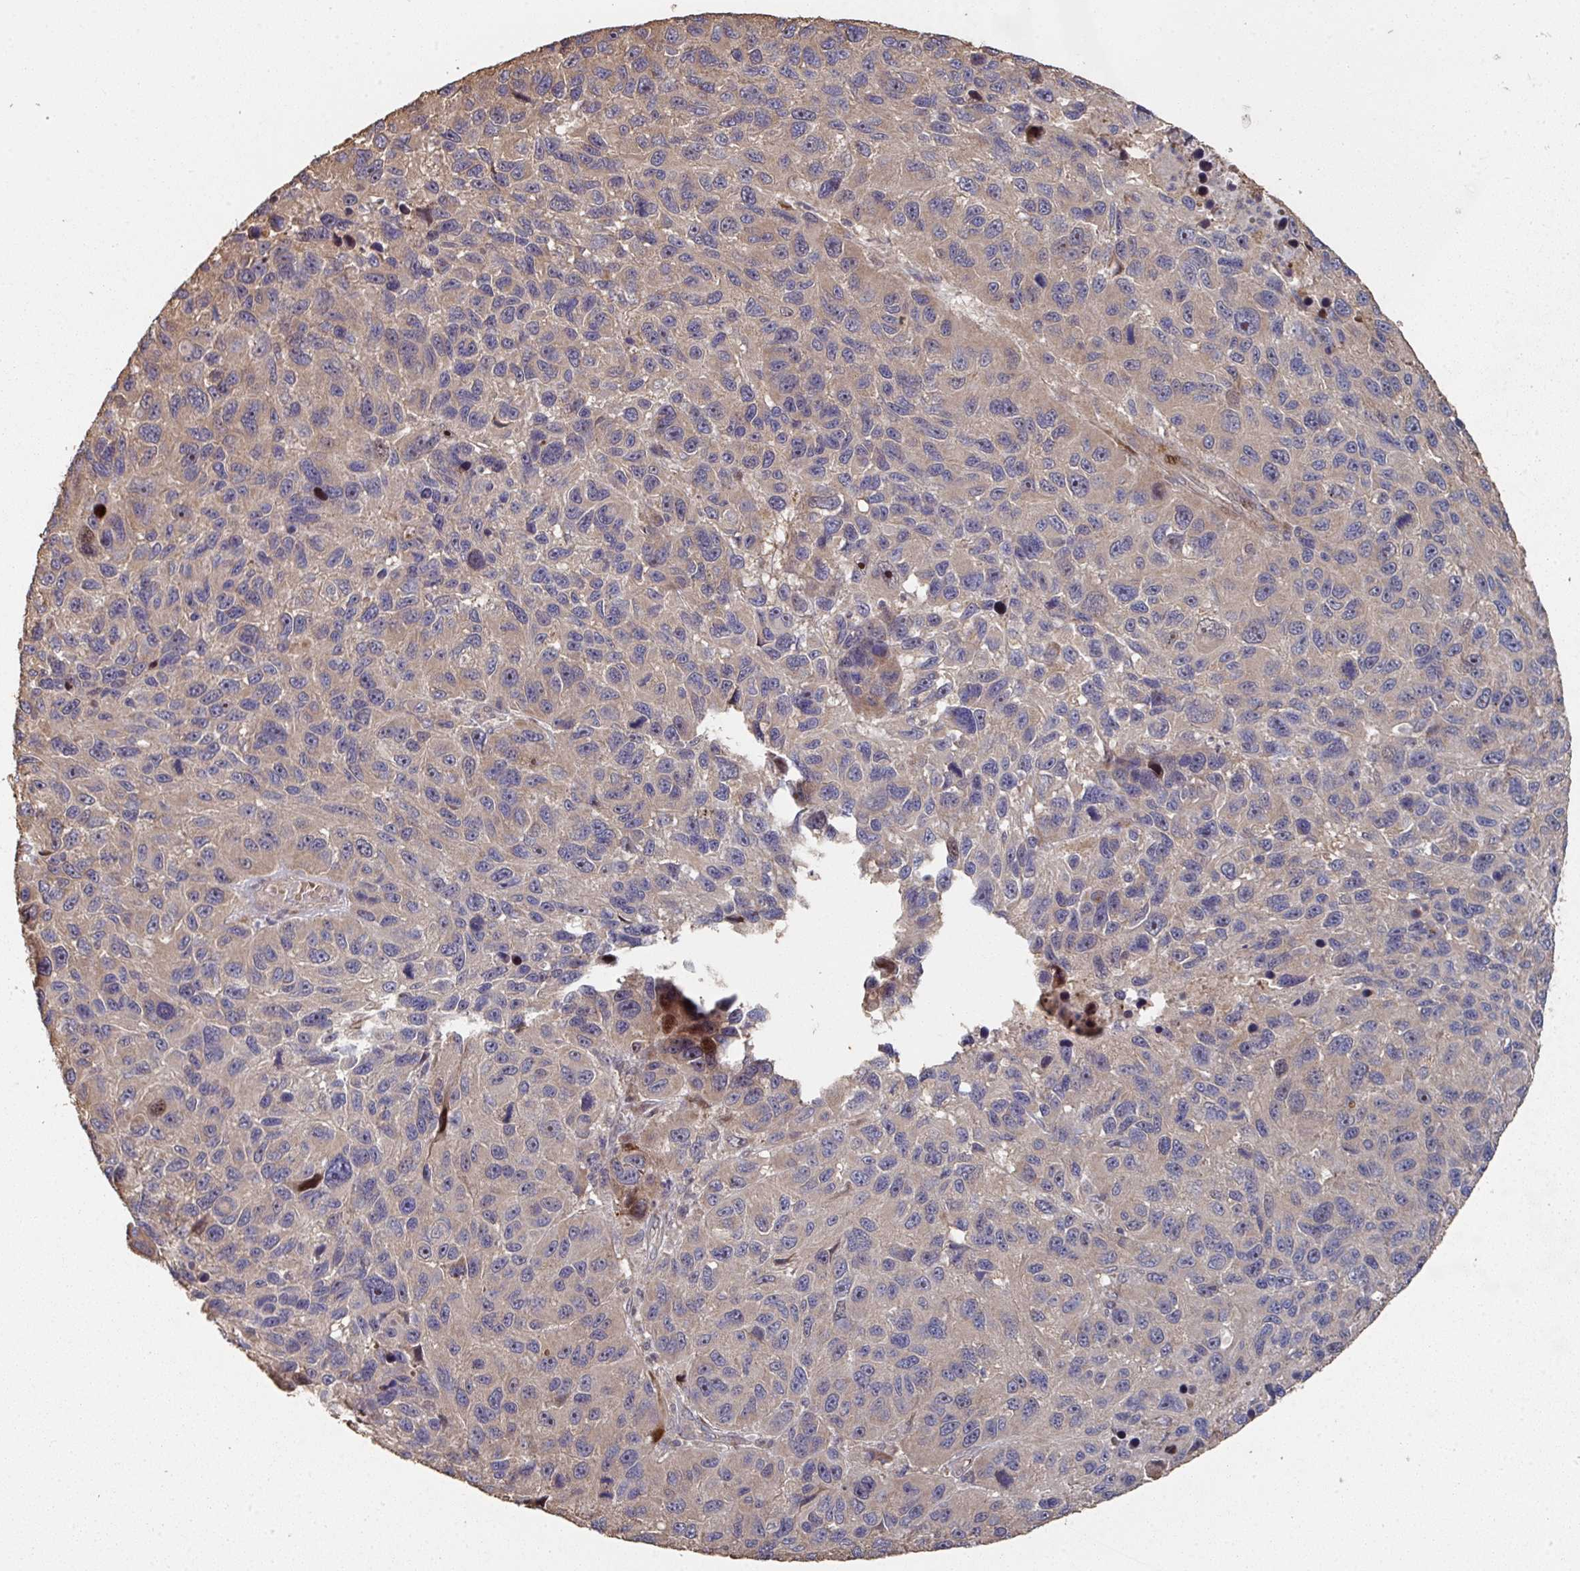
{"staining": {"intensity": "negative", "quantity": "none", "location": "none"}, "tissue": "melanoma", "cell_type": "Tumor cells", "image_type": "cancer", "snomed": [{"axis": "morphology", "description": "Malignant melanoma, NOS"}, {"axis": "topography", "description": "Skin"}], "caption": "Immunohistochemical staining of human melanoma displays no significant expression in tumor cells. (DAB immunohistochemistry, high magnification).", "gene": "CA7", "patient": {"sex": "male", "age": 53}}